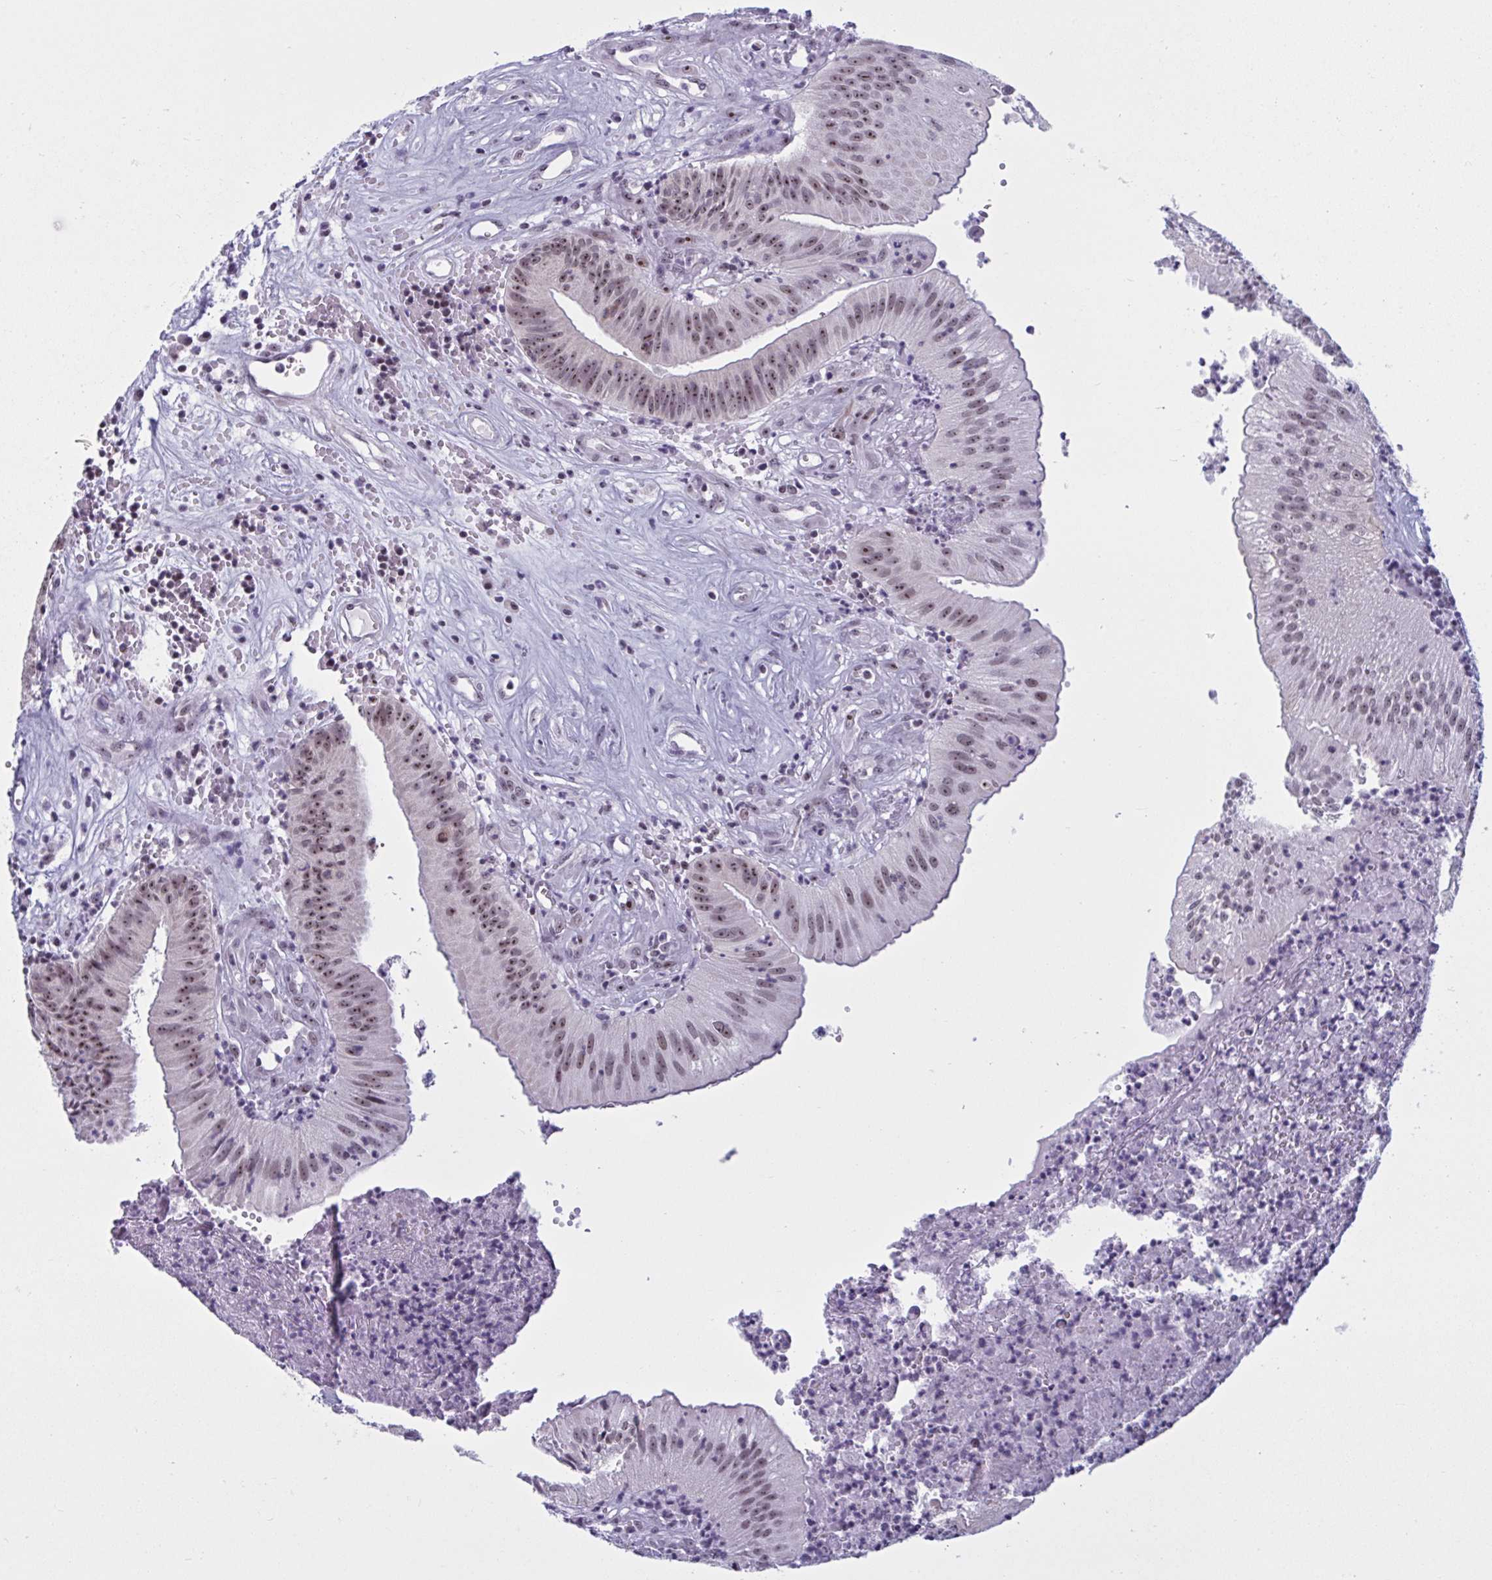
{"staining": {"intensity": "moderate", "quantity": ">75%", "location": "nuclear"}, "tissue": "head and neck cancer", "cell_type": "Tumor cells", "image_type": "cancer", "snomed": [{"axis": "morphology", "description": "Adenocarcinoma, NOS"}, {"axis": "topography", "description": "Head-Neck"}], "caption": "Immunohistochemistry (IHC) staining of head and neck adenocarcinoma, which reveals medium levels of moderate nuclear expression in about >75% of tumor cells indicating moderate nuclear protein staining. The staining was performed using DAB (brown) for protein detection and nuclei were counterstained in hematoxylin (blue).", "gene": "TGM6", "patient": {"sex": "male", "age": 44}}